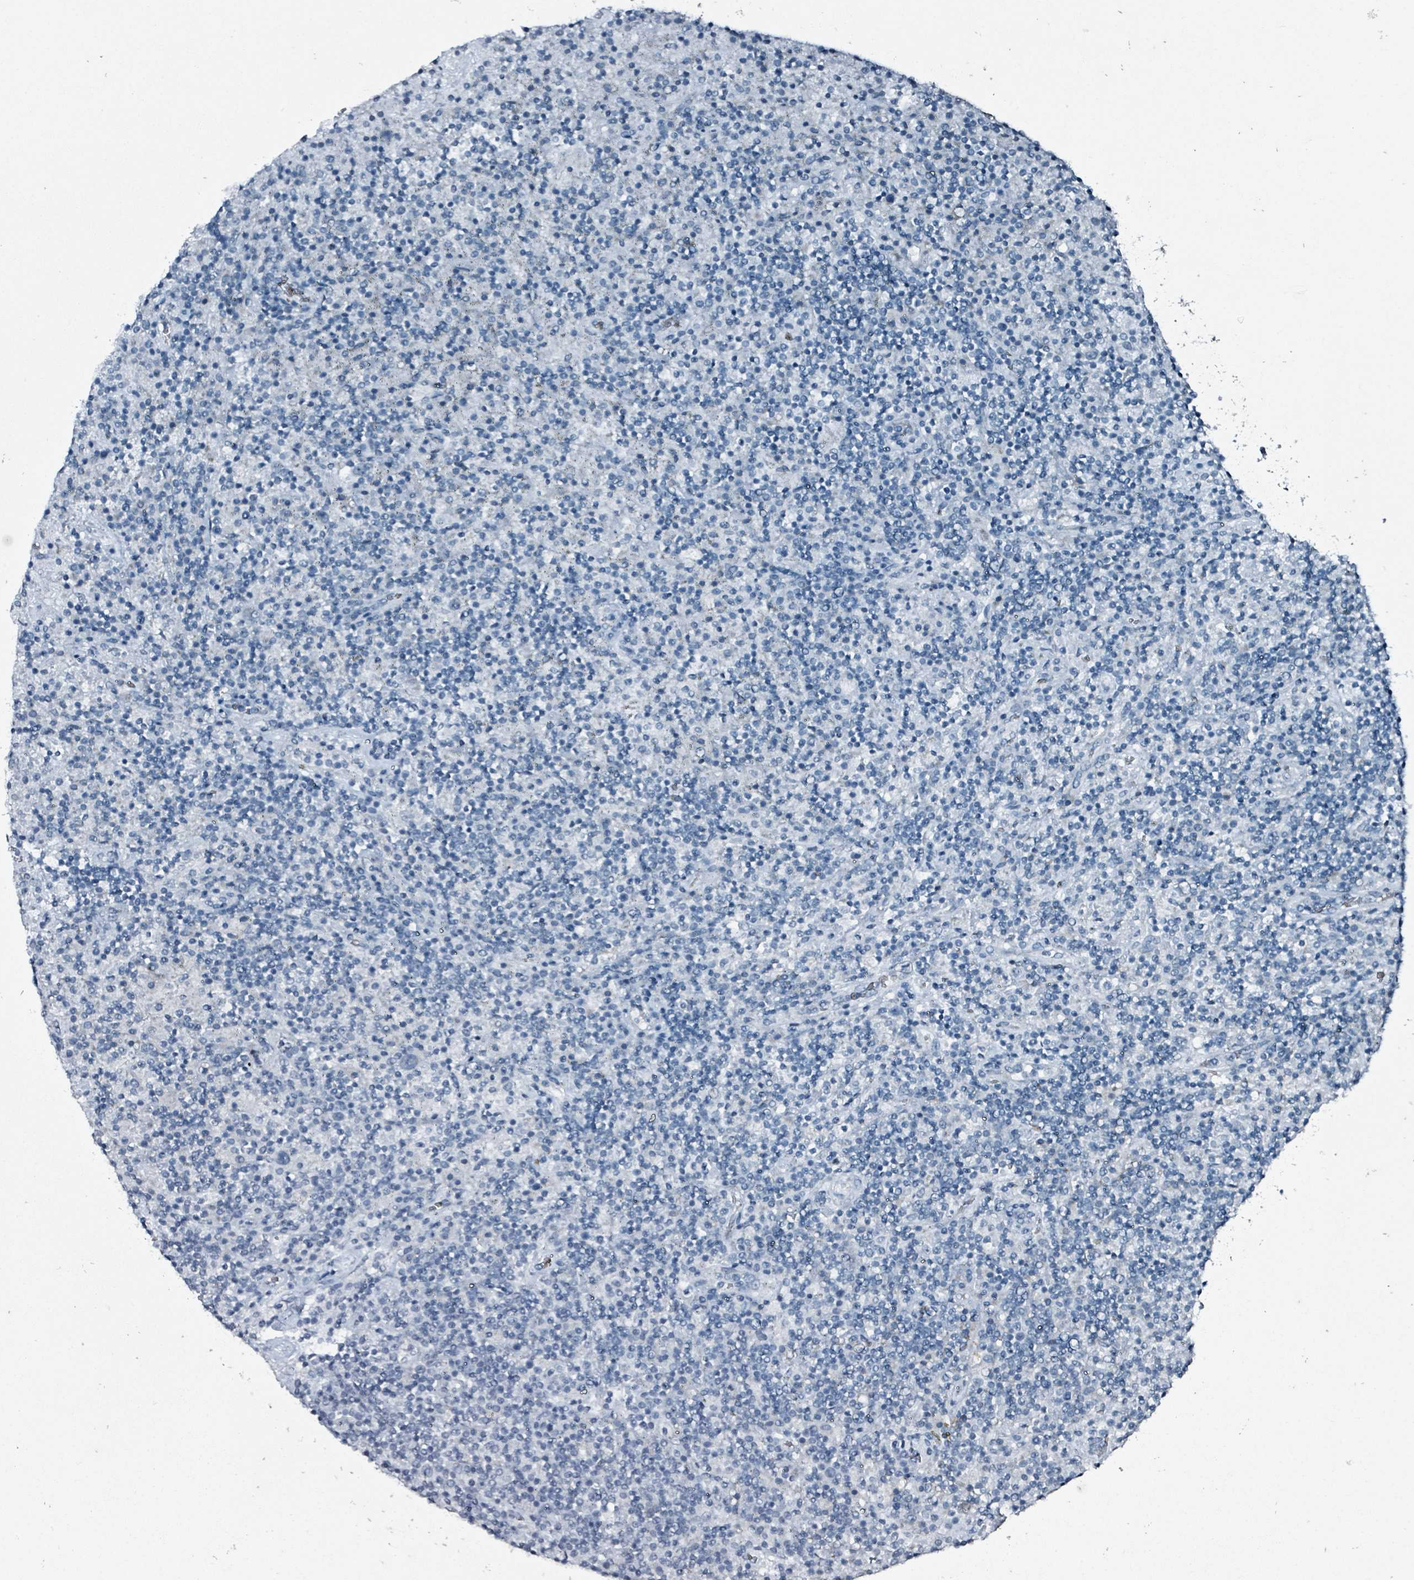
{"staining": {"intensity": "negative", "quantity": "none", "location": "none"}, "tissue": "lymphoma", "cell_type": "Tumor cells", "image_type": "cancer", "snomed": [{"axis": "morphology", "description": "Hodgkin's disease, NOS"}, {"axis": "topography", "description": "Lymph node"}], "caption": "Tumor cells are negative for brown protein staining in Hodgkin's disease.", "gene": "CA9", "patient": {"sex": "male", "age": 70}}